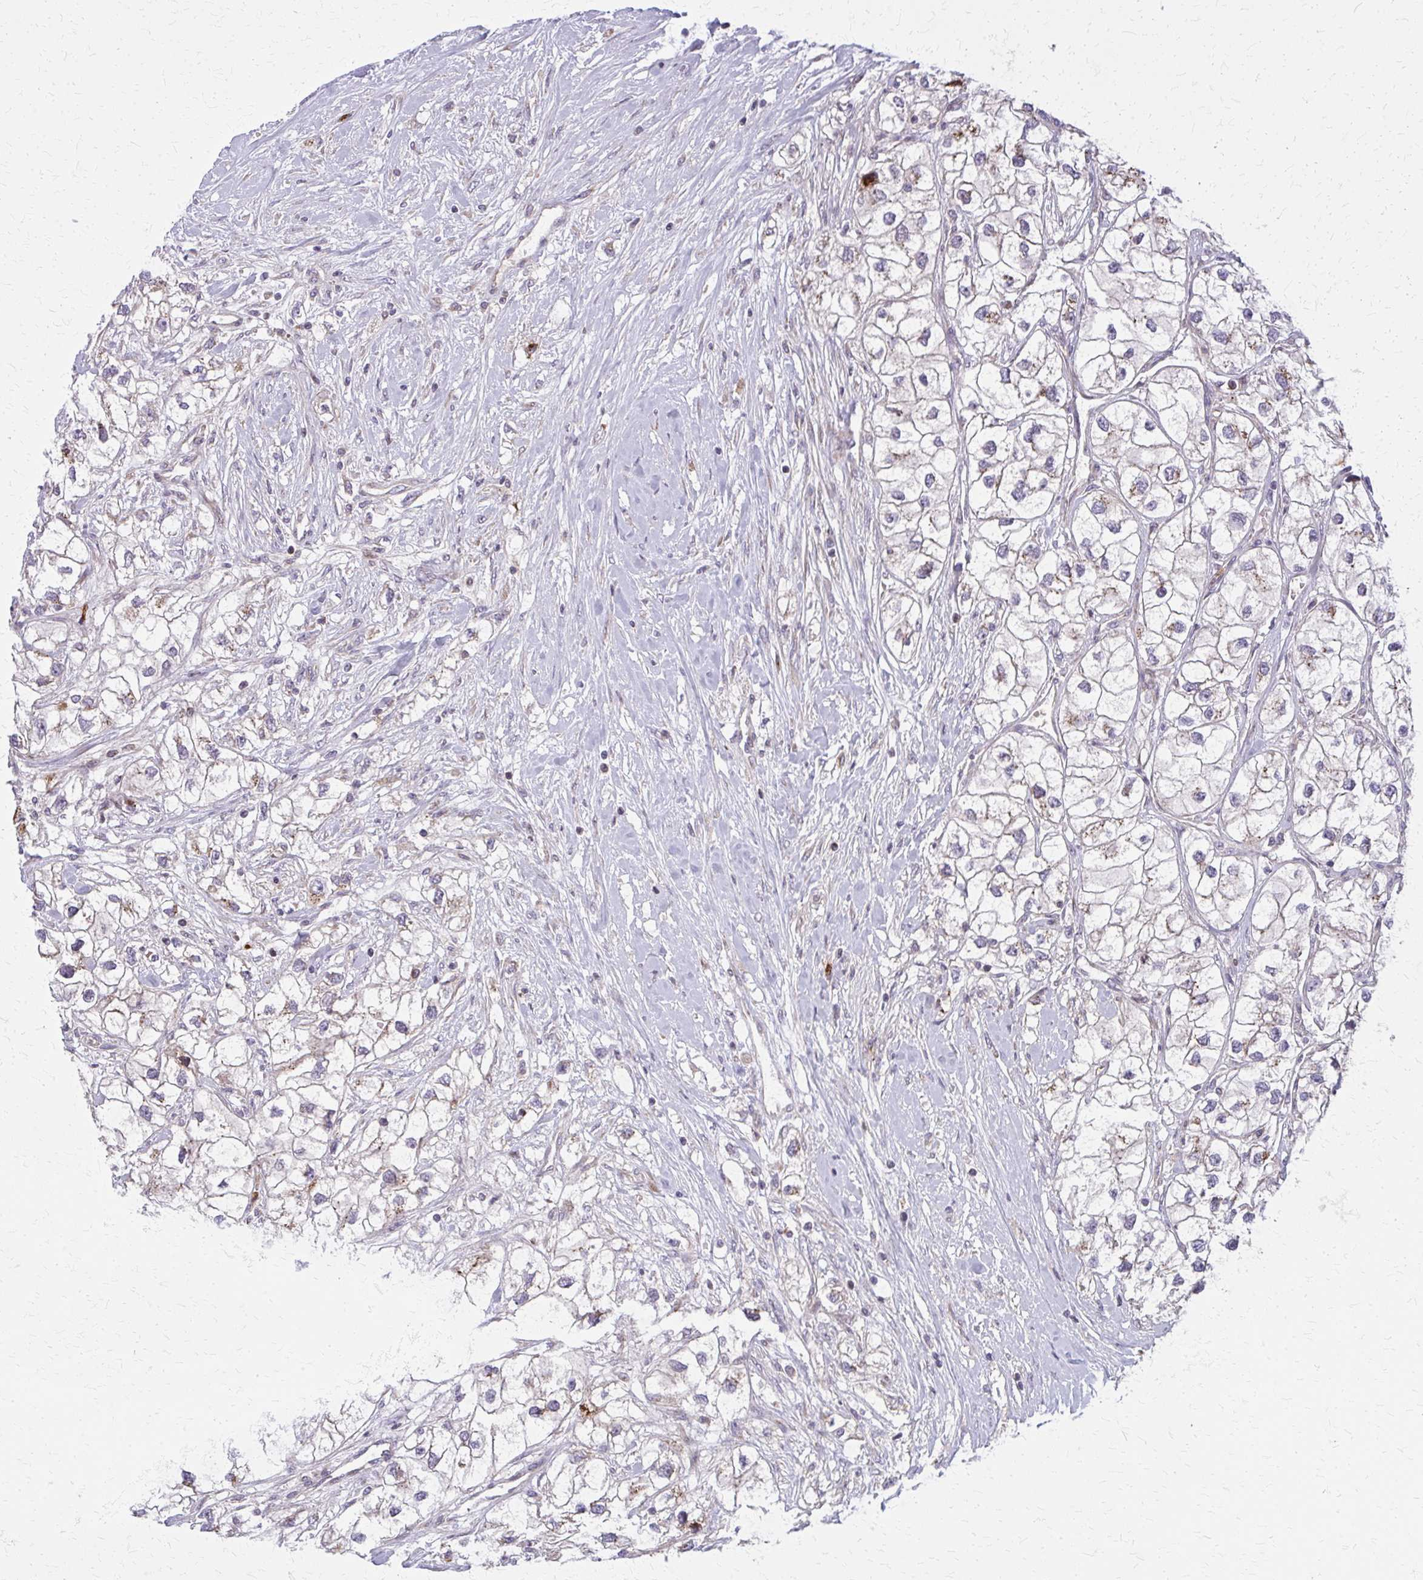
{"staining": {"intensity": "weak", "quantity": "25%-75%", "location": "cytoplasmic/membranous"}, "tissue": "renal cancer", "cell_type": "Tumor cells", "image_type": "cancer", "snomed": [{"axis": "morphology", "description": "Adenocarcinoma, NOS"}, {"axis": "topography", "description": "Kidney"}], "caption": "The image exhibits staining of adenocarcinoma (renal), revealing weak cytoplasmic/membranous protein positivity (brown color) within tumor cells.", "gene": "MCCC1", "patient": {"sex": "male", "age": 59}}